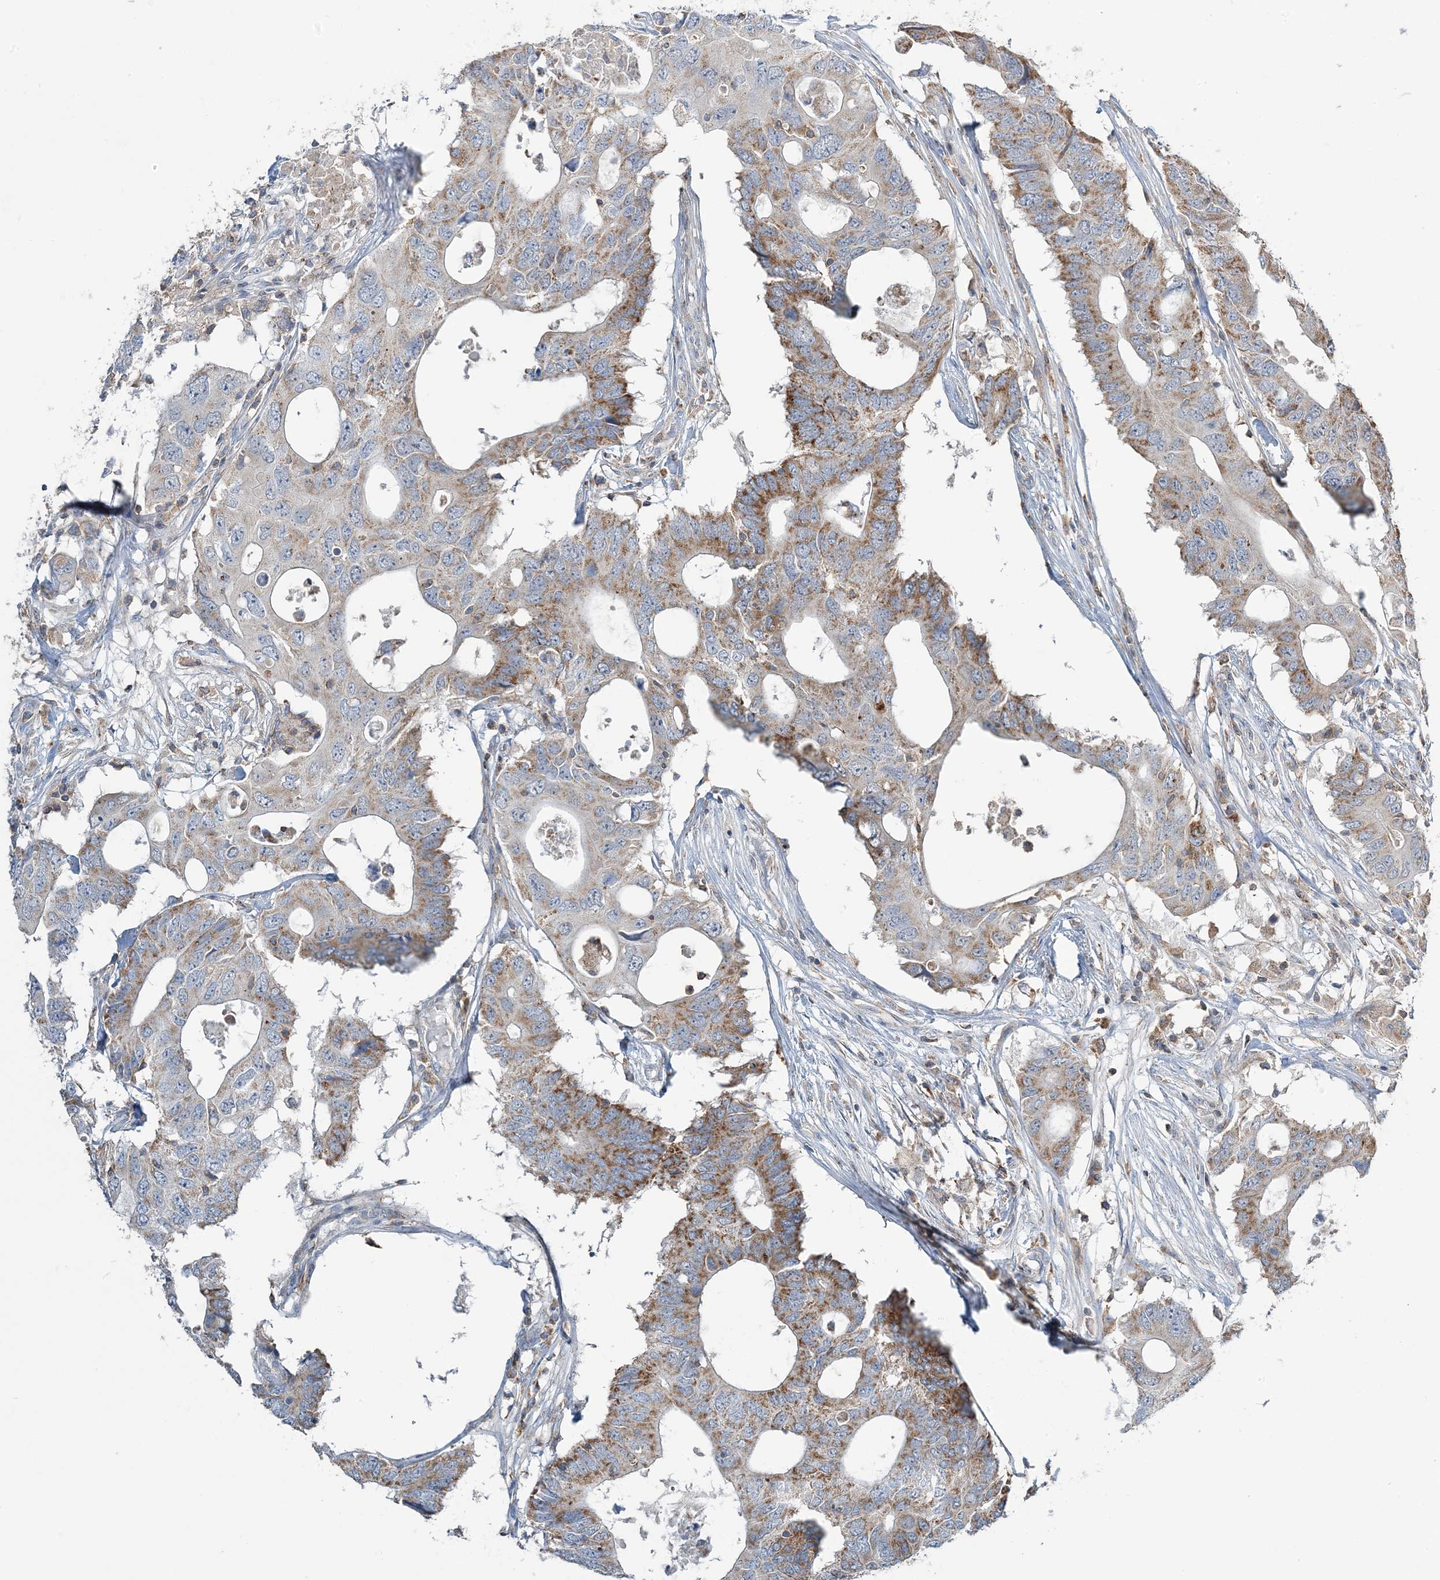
{"staining": {"intensity": "moderate", "quantity": ">75%", "location": "cytoplasmic/membranous"}, "tissue": "colorectal cancer", "cell_type": "Tumor cells", "image_type": "cancer", "snomed": [{"axis": "morphology", "description": "Adenocarcinoma, NOS"}, {"axis": "topography", "description": "Colon"}], "caption": "An IHC image of tumor tissue is shown. Protein staining in brown shows moderate cytoplasmic/membranous positivity in colorectal cancer (adenocarcinoma) within tumor cells.", "gene": "TMLHE", "patient": {"sex": "male", "age": 71}}